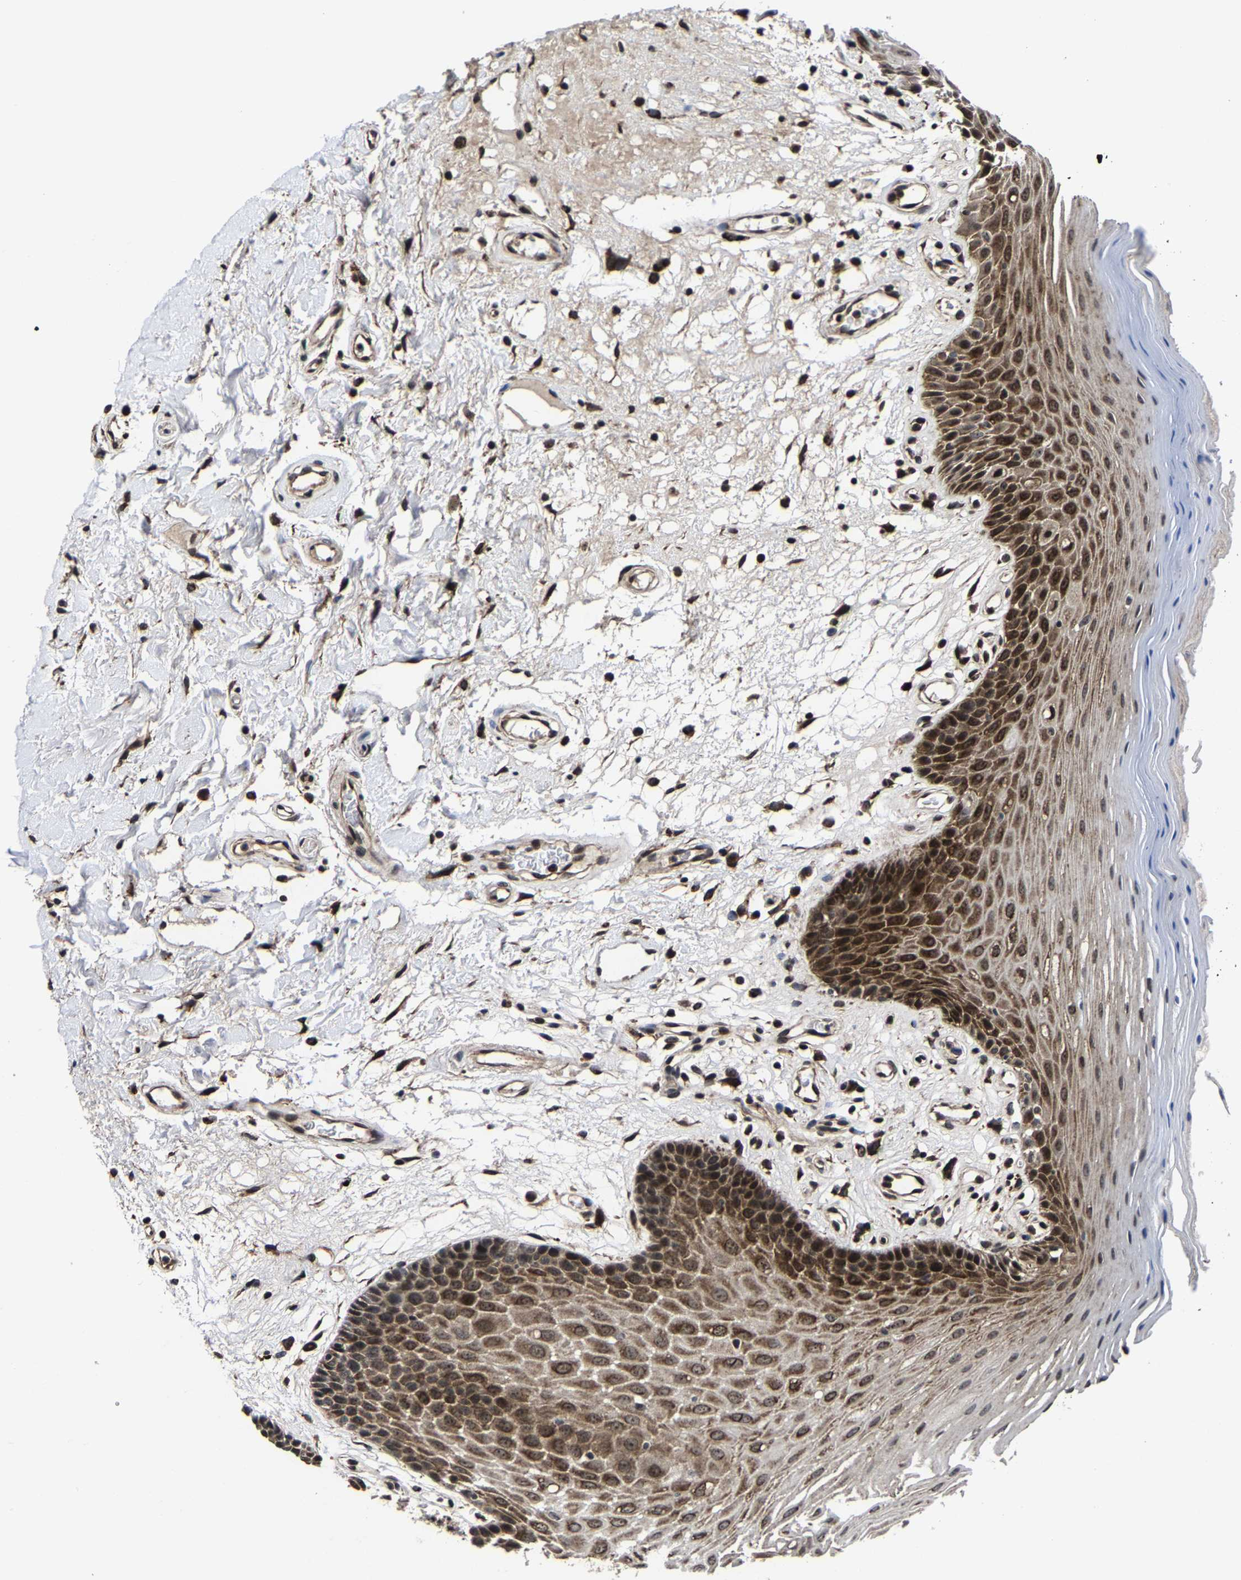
{"staining": {"intensity": "strong", "quantity": ">75%", "location": "cytoplasmic/membranous,nuclear"}, "tissue": "oral mucosa", "cell_type": "Squamous epithelial cells", "image_type": "normal", "snomed": [{"axis": "morphology", "description": "Normal tissue, NOS"}, {"axis": "morphology", "description": "Squamous cell carcinoma, NOS"}, {"axis": "topography", "description": "Oral tissue"}, {"axis": "topography", "description": "Head-Neck"}], "caption": "Immunohistochemistry (IHC) of normal oral mucosa displays high levels of strong cytoplasmic/membranous,nuclear staining in approximately >75% of squamous epithelial cells. (DAB (3,3'-diaminobenzidine) IHC, brown staining for protein, blue staining for nuclei).", "gene": "ZCCHC7", "patient": {"sex": "male", "age": 71}}